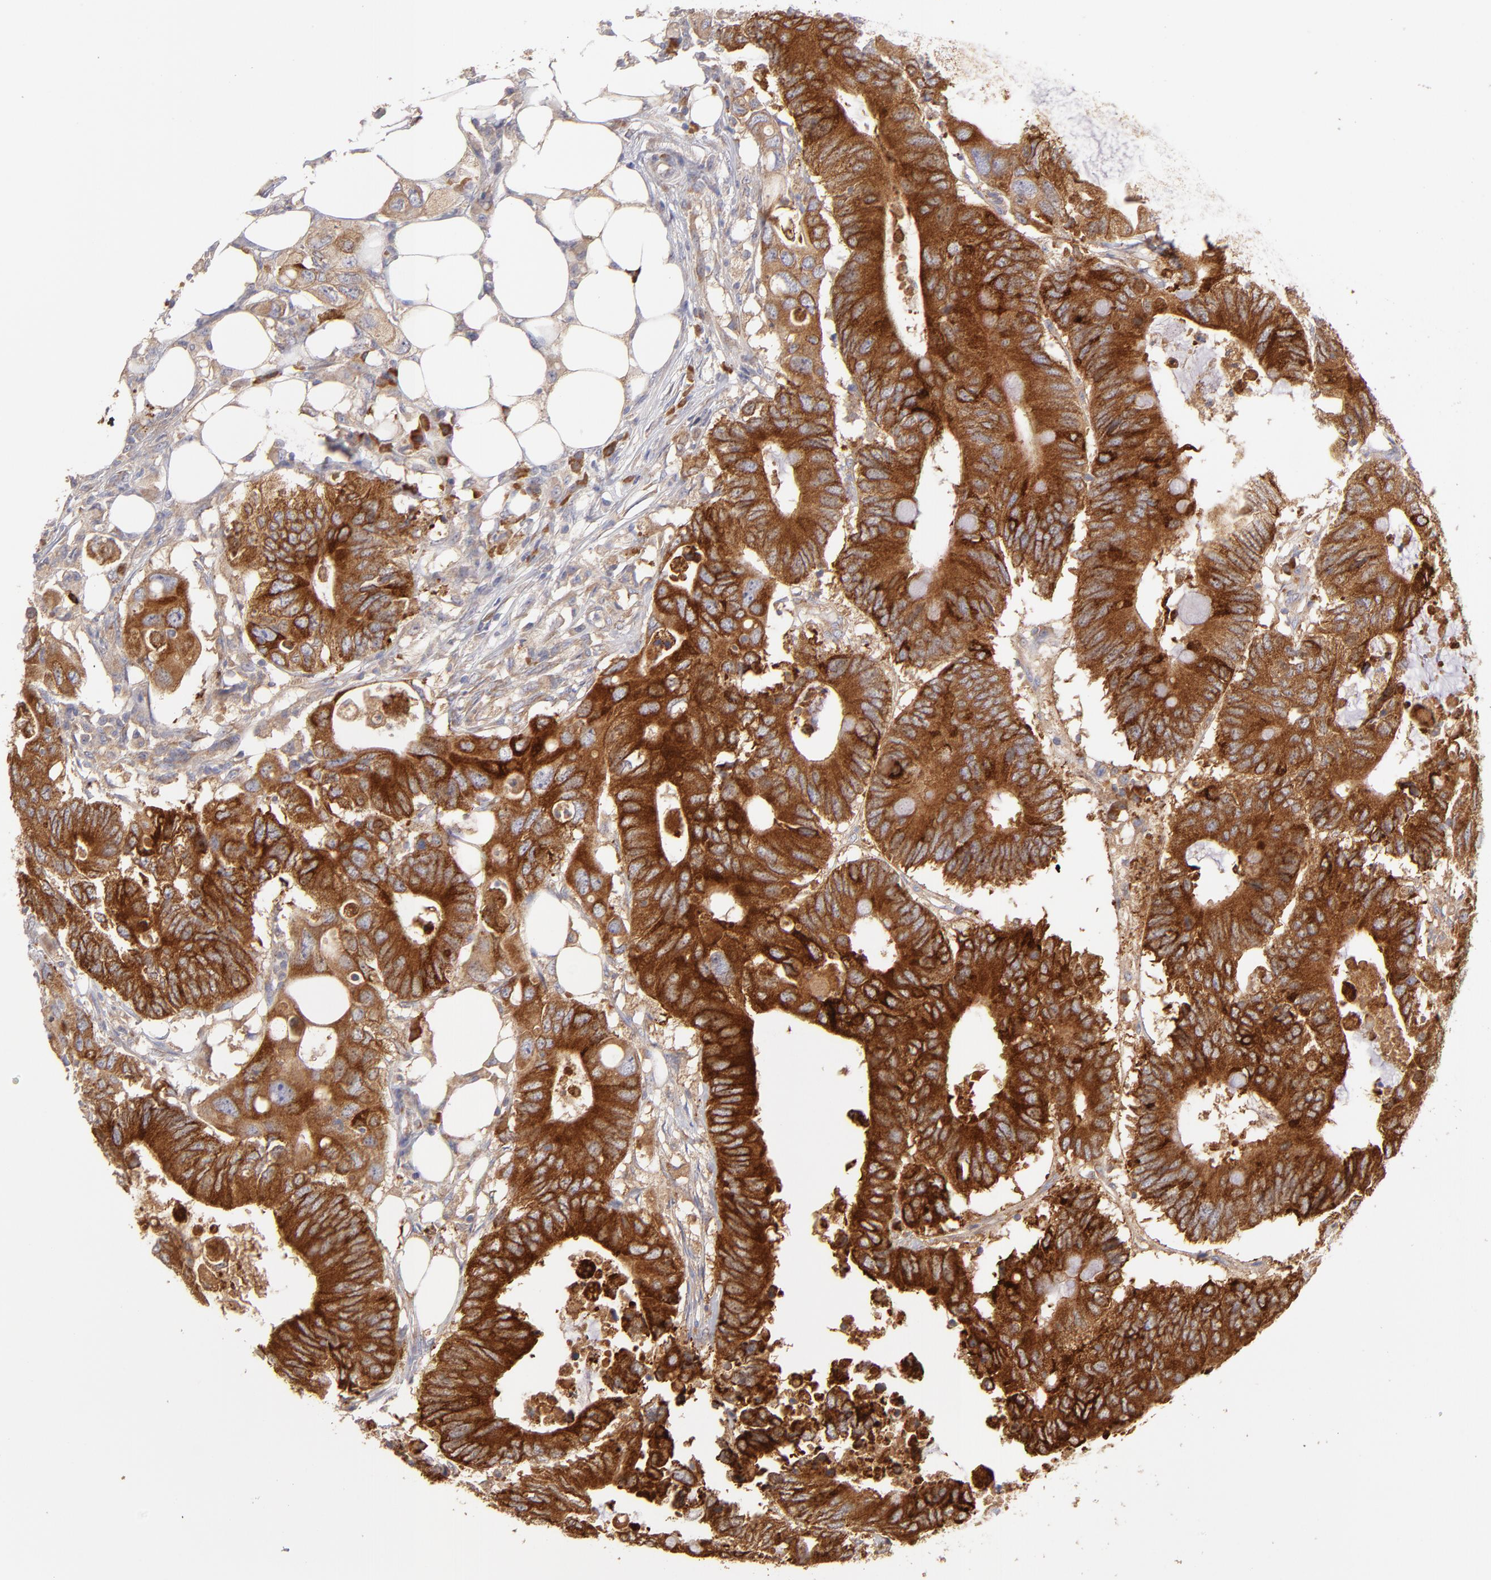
{"staining": {"intensity": "strong", "quantity": ">75%", "location": "cytoplasmic/membranous"}, "tissue": "colorectal cancer", "cell_type": "Tumor cells", "image_type": "cancer", "snomed": [{"axis": "morphology", "description": "Adenocarcinoma, NOS"}, {"axis": "topography", "description": "Colon"}], "caption": "Immunohistochemical staining of colorectal cancer exhibits strong cytoplasmic/membranous protein positivity in about >75% of tumor cells.", "gene": "ENTPD5", "patient": {"sex": "male", "age": 71}}